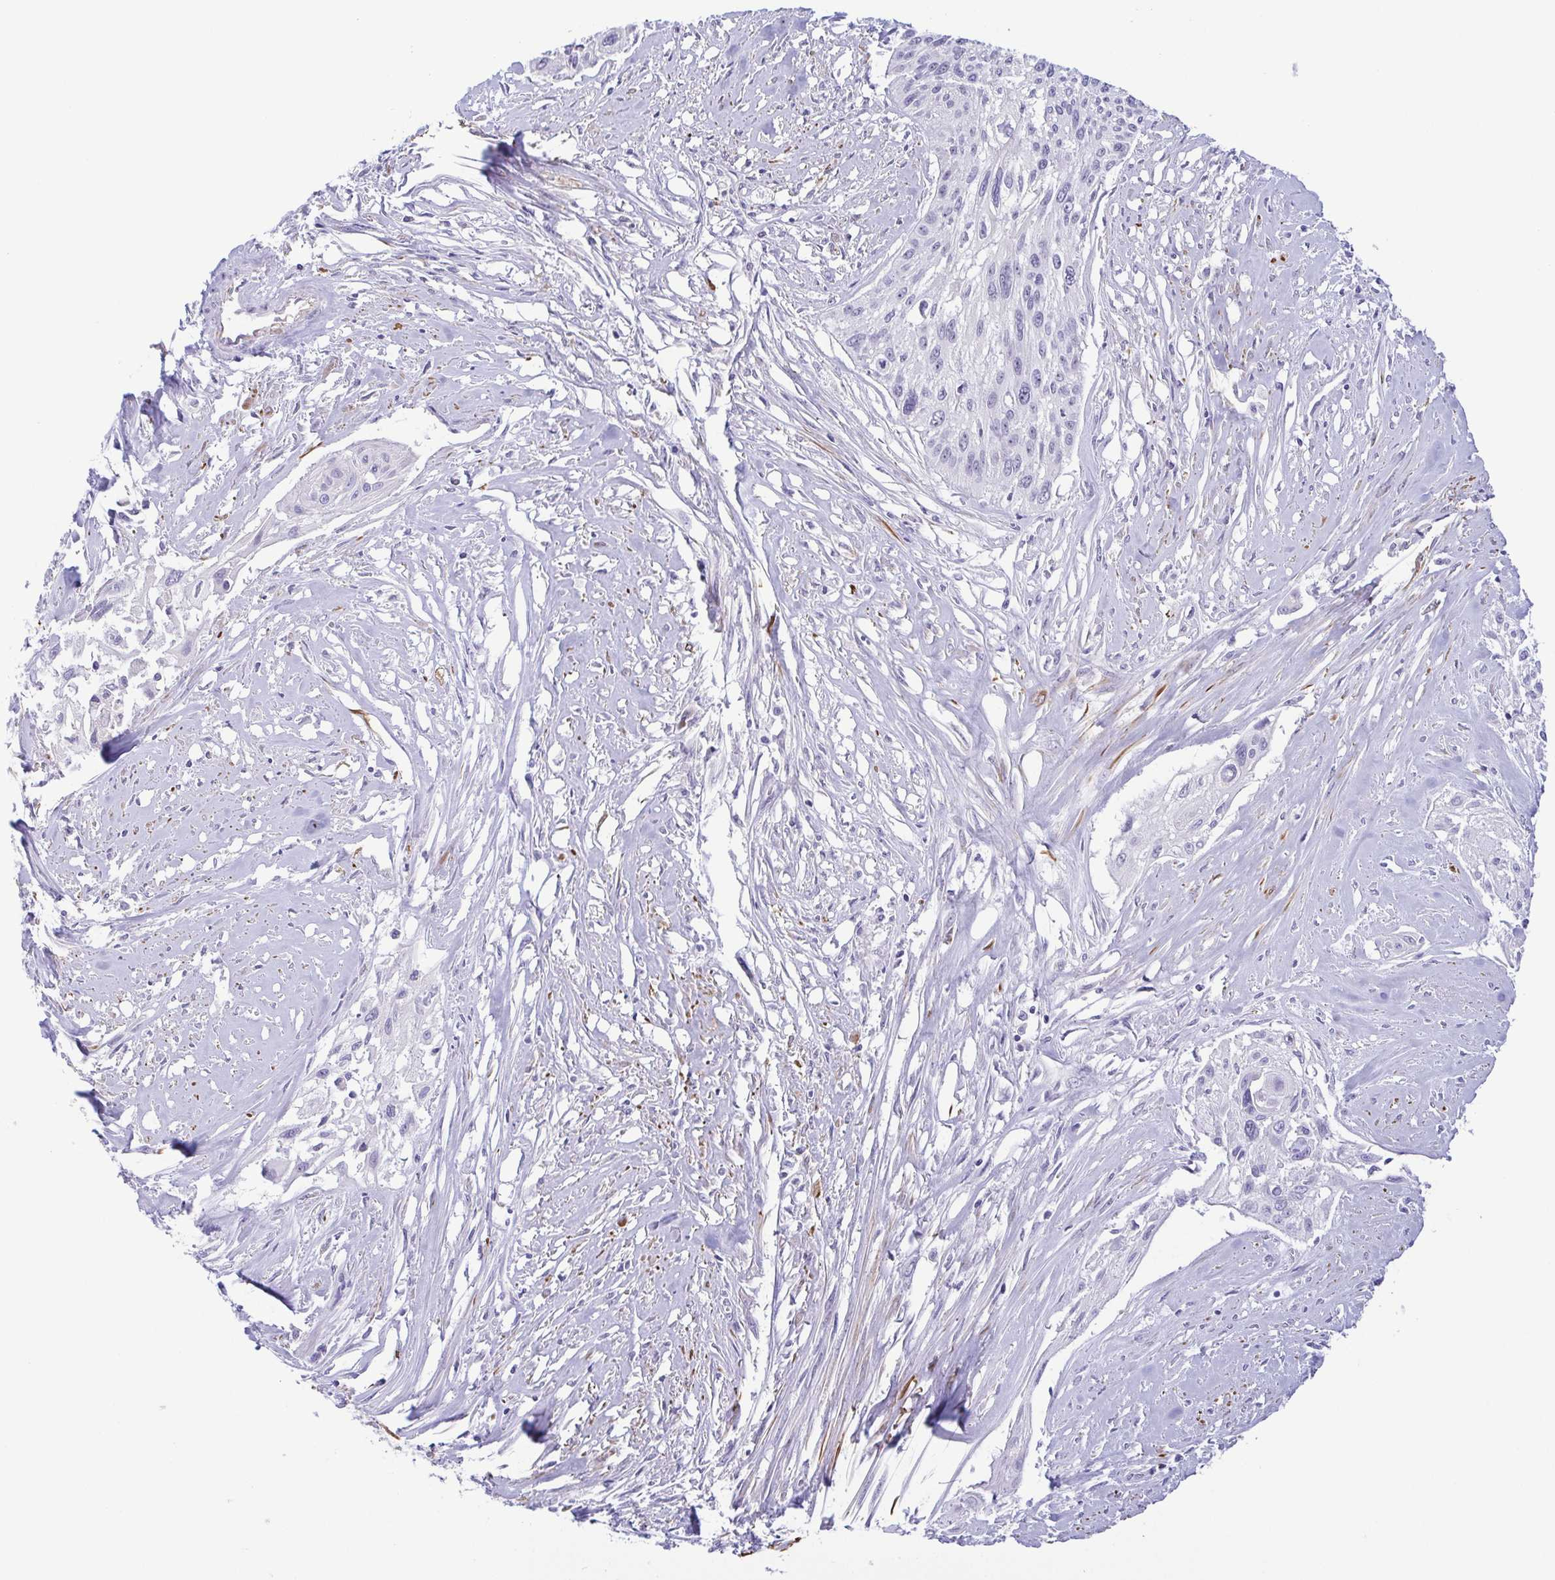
{"staining": {"intensity": "negative", "quantity": "none", "location": "none"}, "tissue": "cervical cancer", "cell_type": "Tumor cells", "image_type": "cancer", "snomed": [{"axis": "morphology", "description": "Squamous cell carcinoma, NOS"}, {"axis": "topography", "description": "Cervix"}], "caption": "There is no significant positivity in tumor cells of cervical cancer.", "gene": "MYL7", "patient": {"sex": "female", "age": 49}}